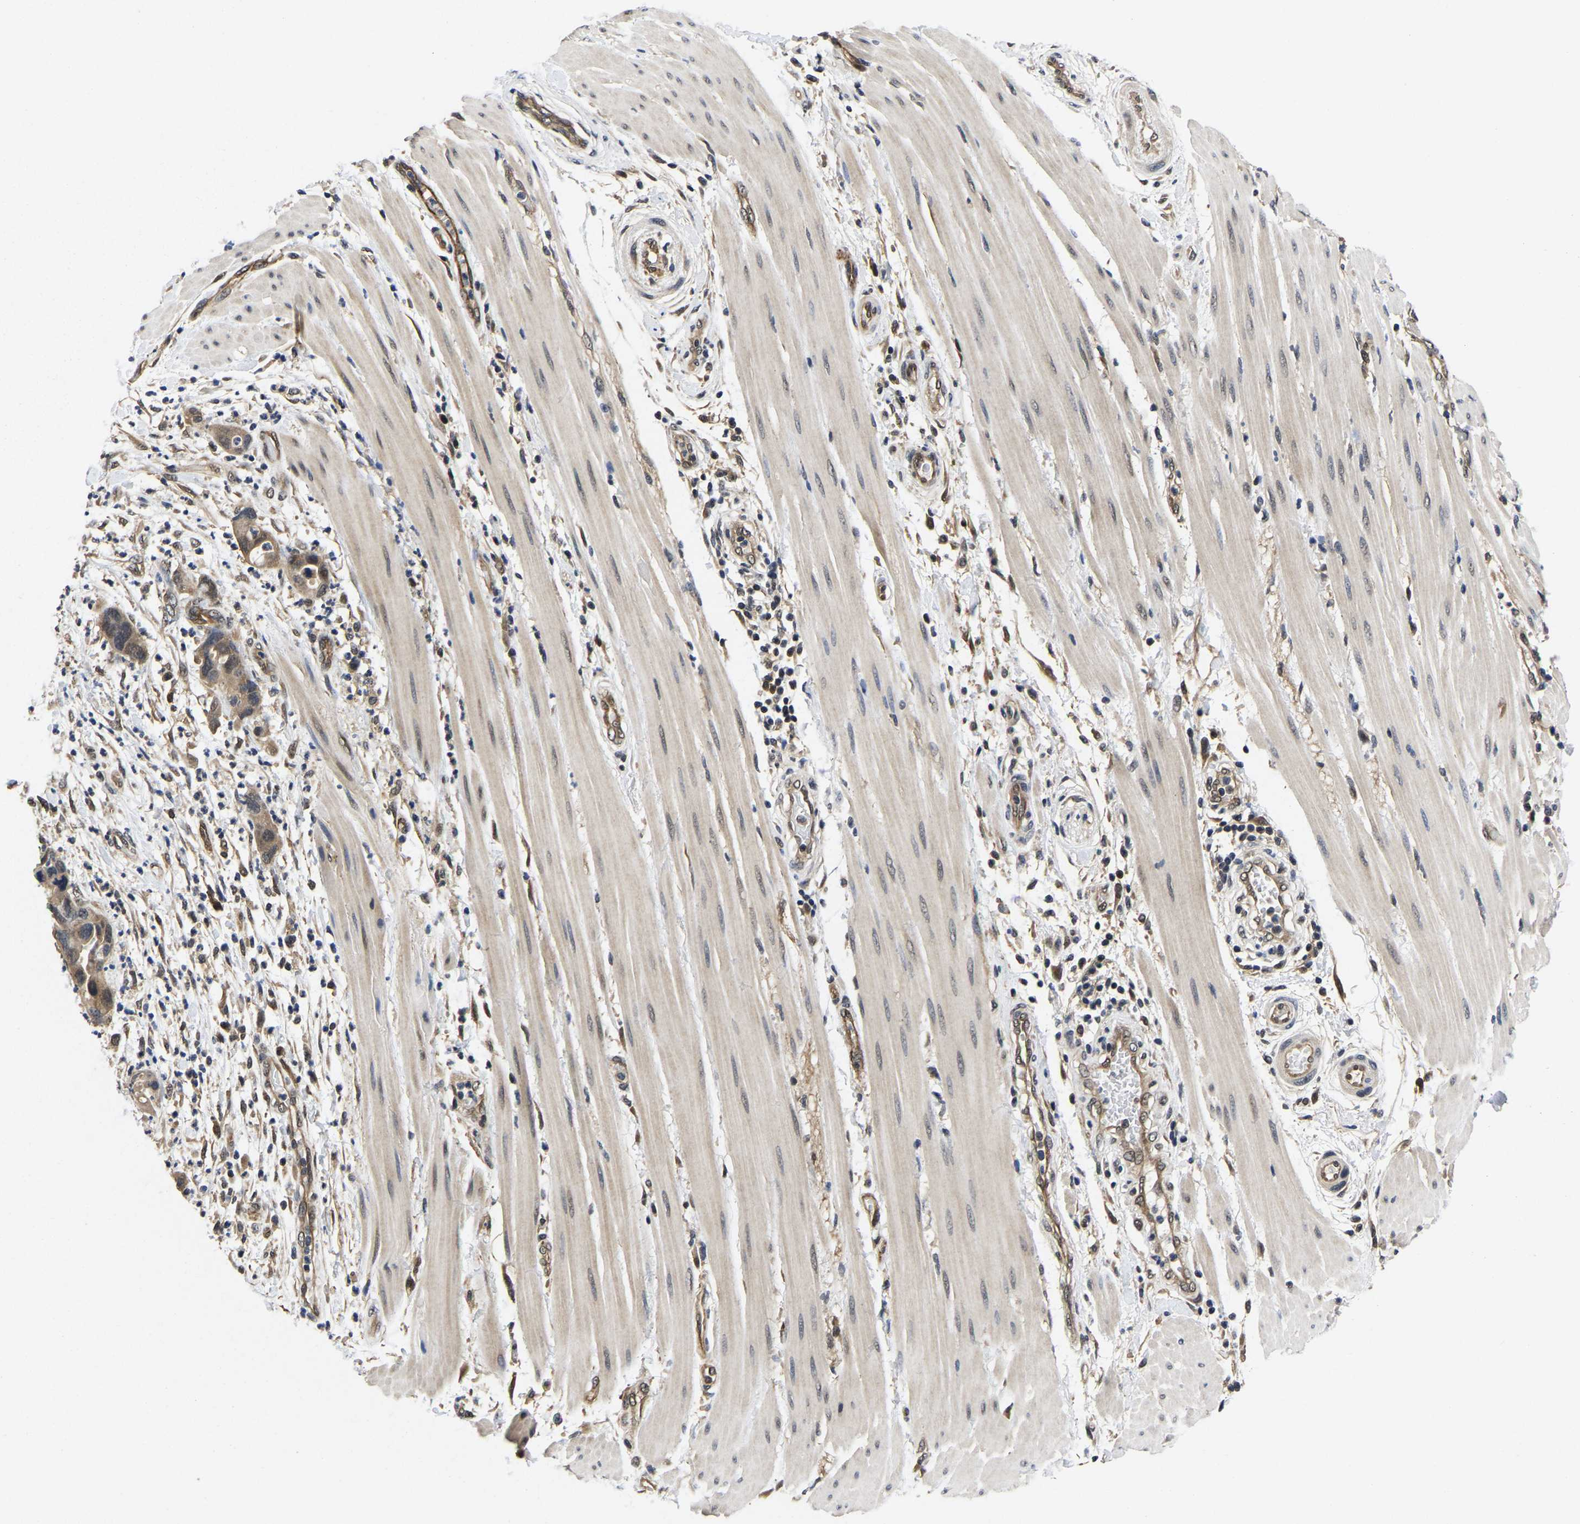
{"staining": {"intensity": "weak", "quantity": ">75%", "location": "cytoplasmic/membranous,nuclear"}, "tissue": "pancreatic cancer", "cell_type": "Tumor cells", "image_type": "cancer", "snomed": [{"axis": "morphology", "description": "Adenocarcinoma, NOS"}, {"axis": "topography", "description": "Pancreas"}], "caption": "Immunohistochemical staining of pancreatic adenocarcinoma exhibits low levels of weak cytoplasmic/membranous and nuclear protein positivity in about >75% of tumor cells.", "gene": "MCOLN2", "patient": {"sex": "female", "age": 71}}